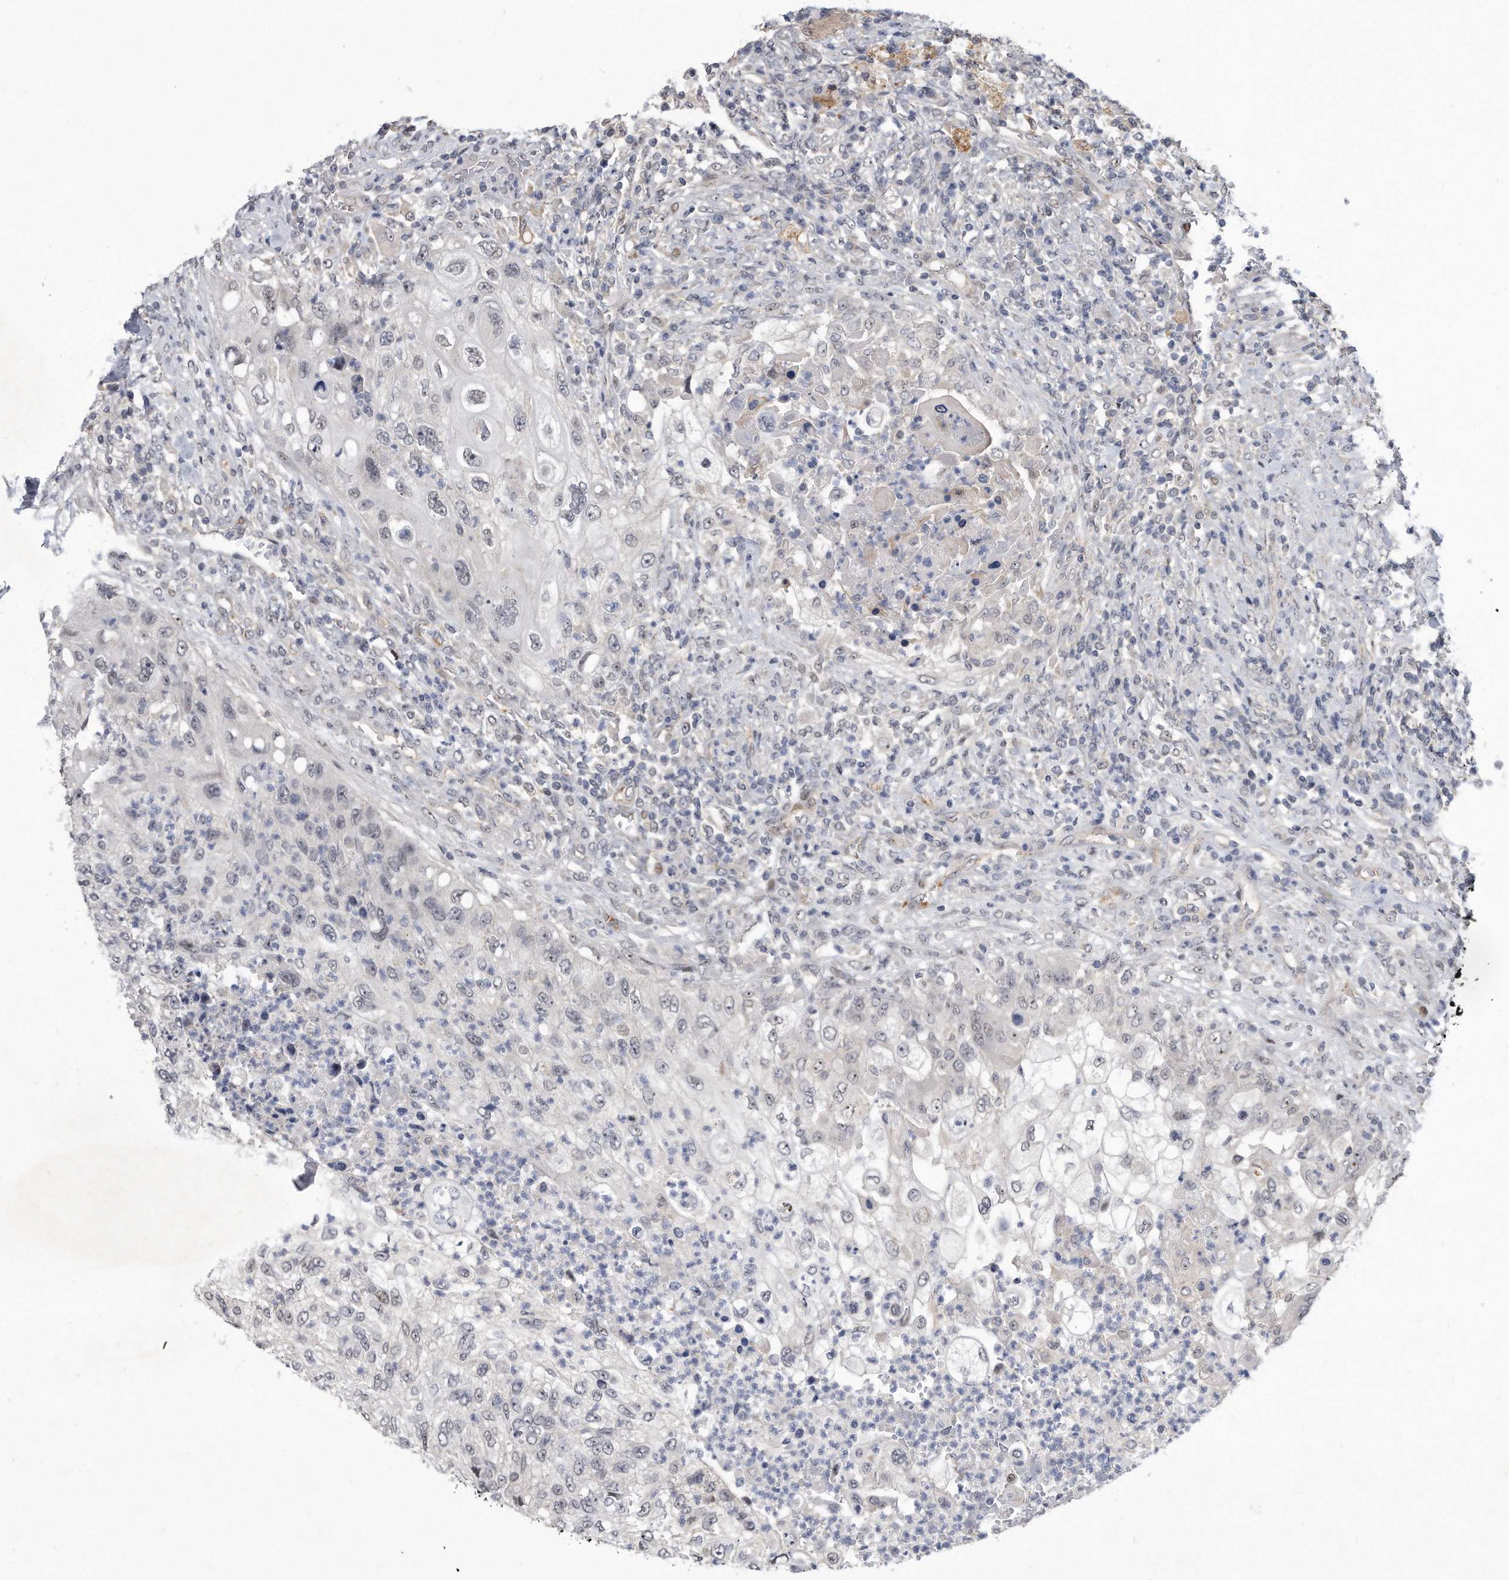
{"staining": {"intensity": "negative", "quantity": "none", "location": "none"}, "tissue": "urothelial cancer", "cell_type": "Tumor cells", "image_type": "cancer", "snomed": [{"axis": "morphology", "description": "Urothelial carcinoma, High grade"}, {"axis": "topography", "description": "Urinary bladder"}], "caption": "Immunohistochemistry of human high-grade urothelial carcinoma shows no positivity in tumor cells.", "gene": "PGBD2", "patient": {"sex": "female", "age": 60}}